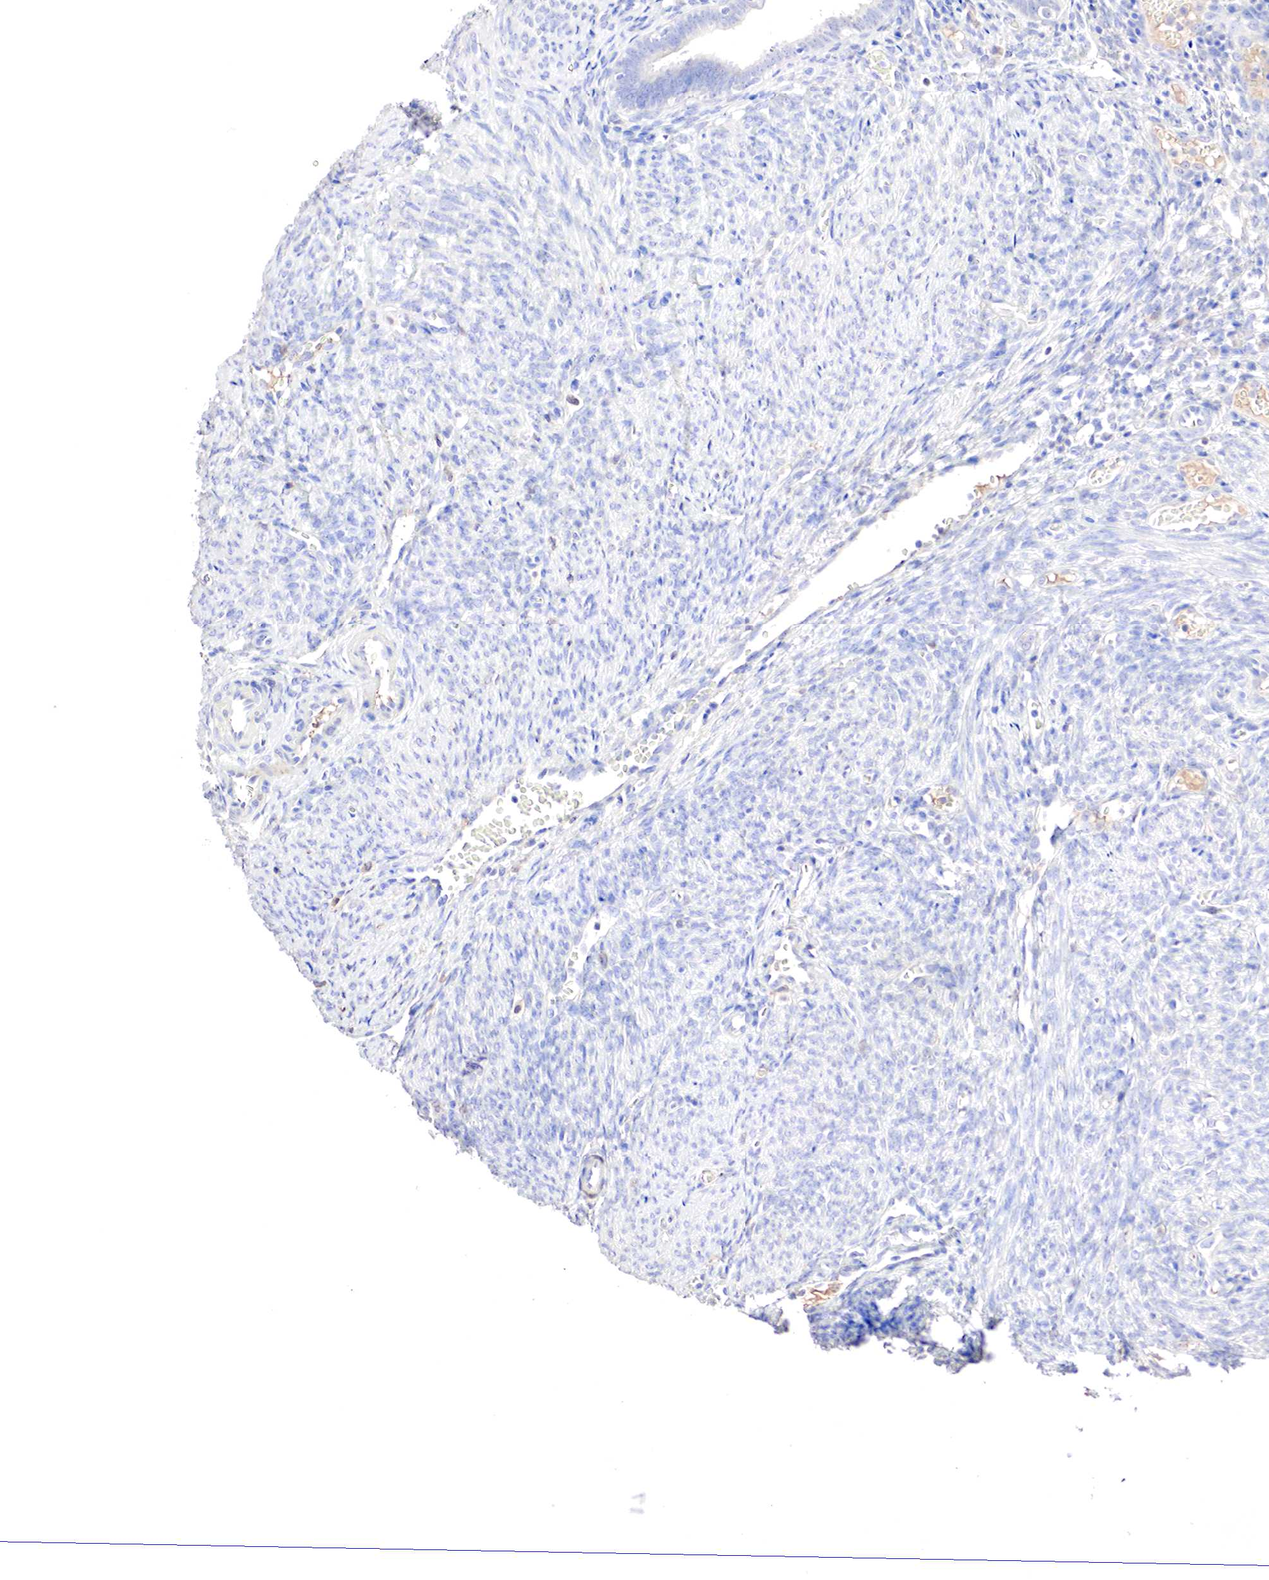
{"staining": {"intensity": "negative", "quantity": "none", "location": "none"}, "tissue": "endometrium", "cell_type": "Cells in endometrial stroma", "image_type": "normal", "snomed": [{"axis": "morphology", "description": "Normal tissue, NOS"}, {"axis": "topography", "description": "Uterus"}], "caption": "Benign endometrium was stained to show a protein in brown. There is no significant positivity in cells in endometrial stroma. Nuclei are stained in blue.", "gene": "GATA1", "patient": {"sex": "female", "age": 83}}